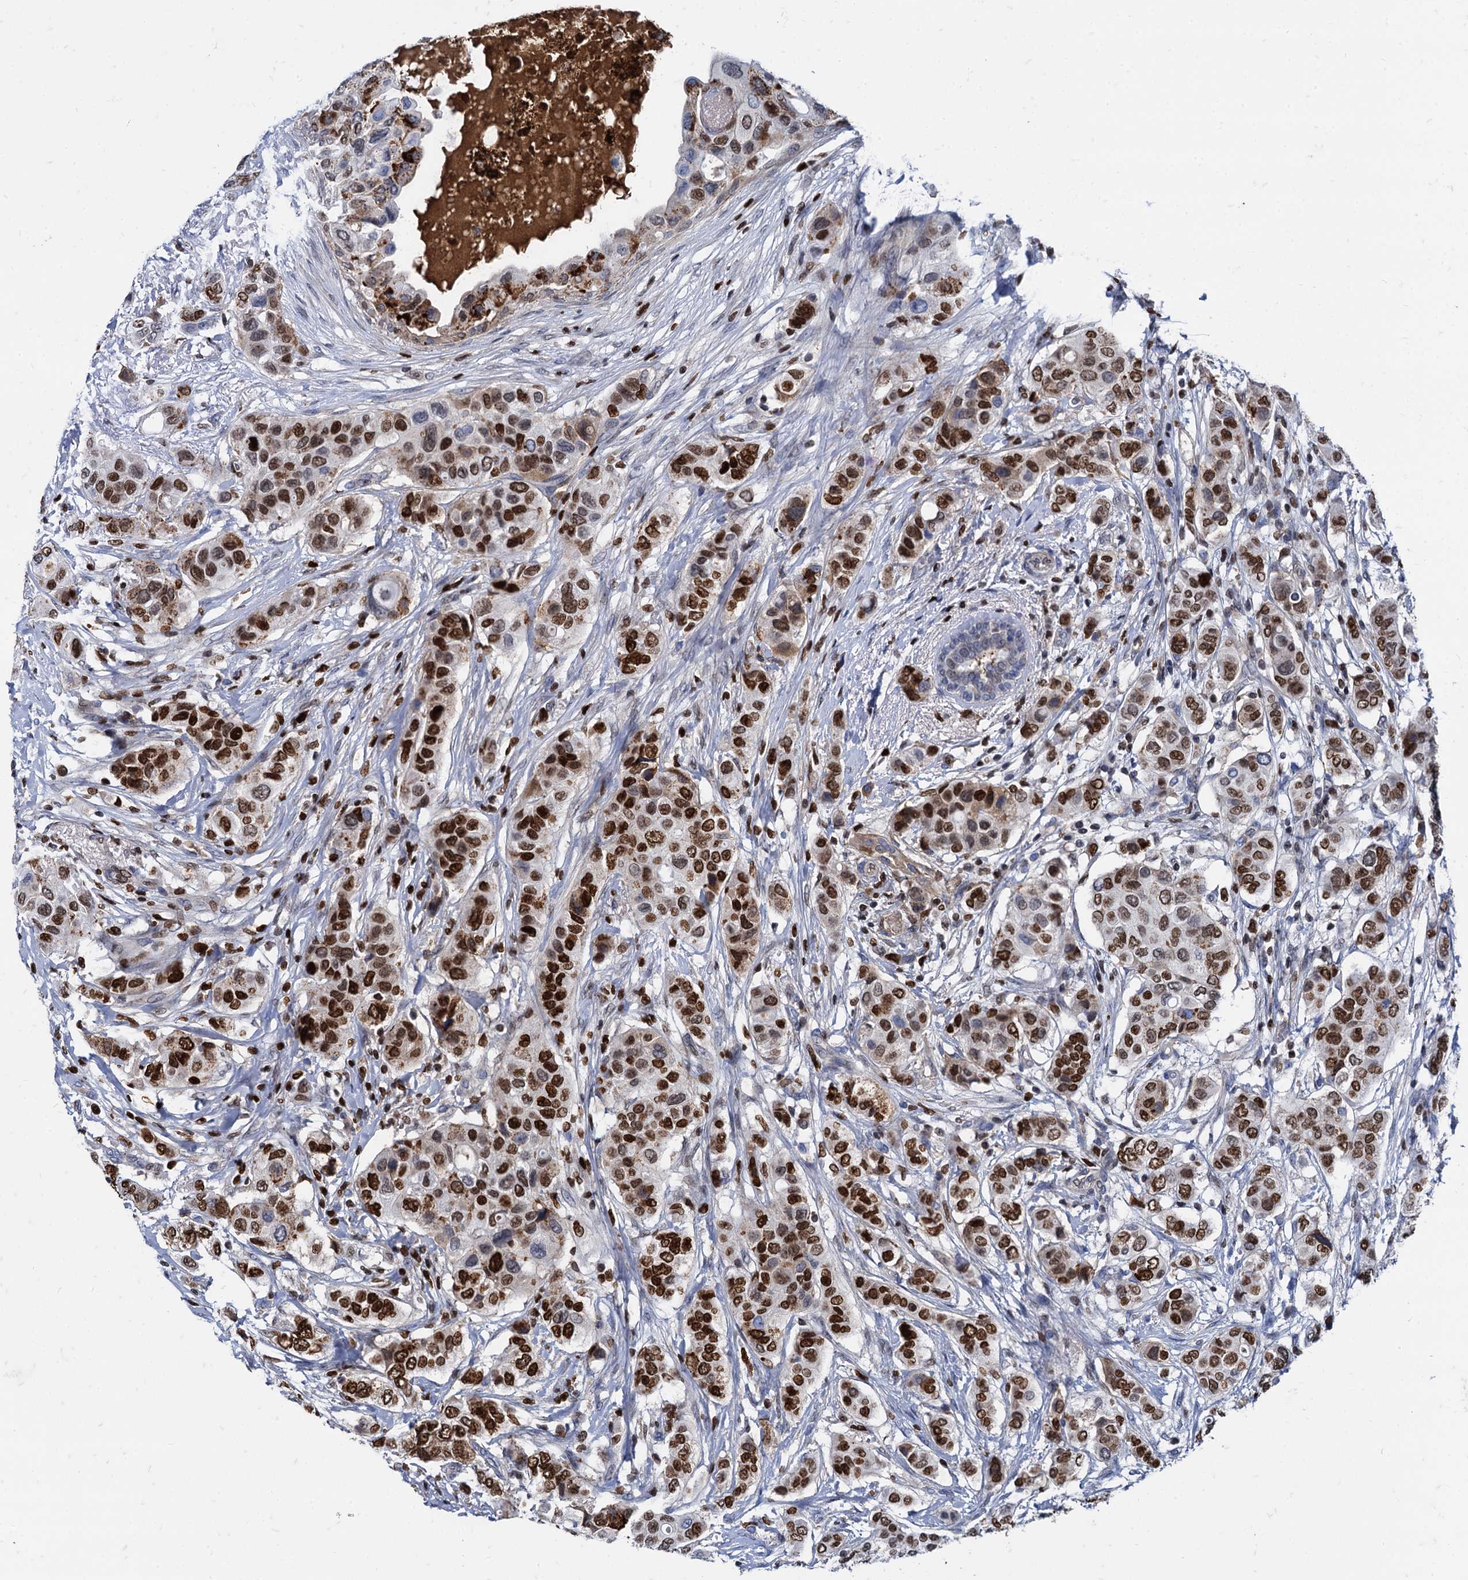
{"staining": {"intensity": "strong", "quantity": ">75%", "location": "nuclear"}, "tissue": "breast cancer", "cell_type": "Tumor cells", "image_type": "cancer", "snomed": [{"axis": "morphology", "description": "Lobular carcinoma"}, {"axis": "topography", "description": "Breast"}], "caption": "Protein analysis of lobular carcinoma (breast) tissue exhibits strong nuclear positivity in approximately >75% of tumor cells.", "gene": "APOD", "patient": {"sex": "female", "age": 51}}